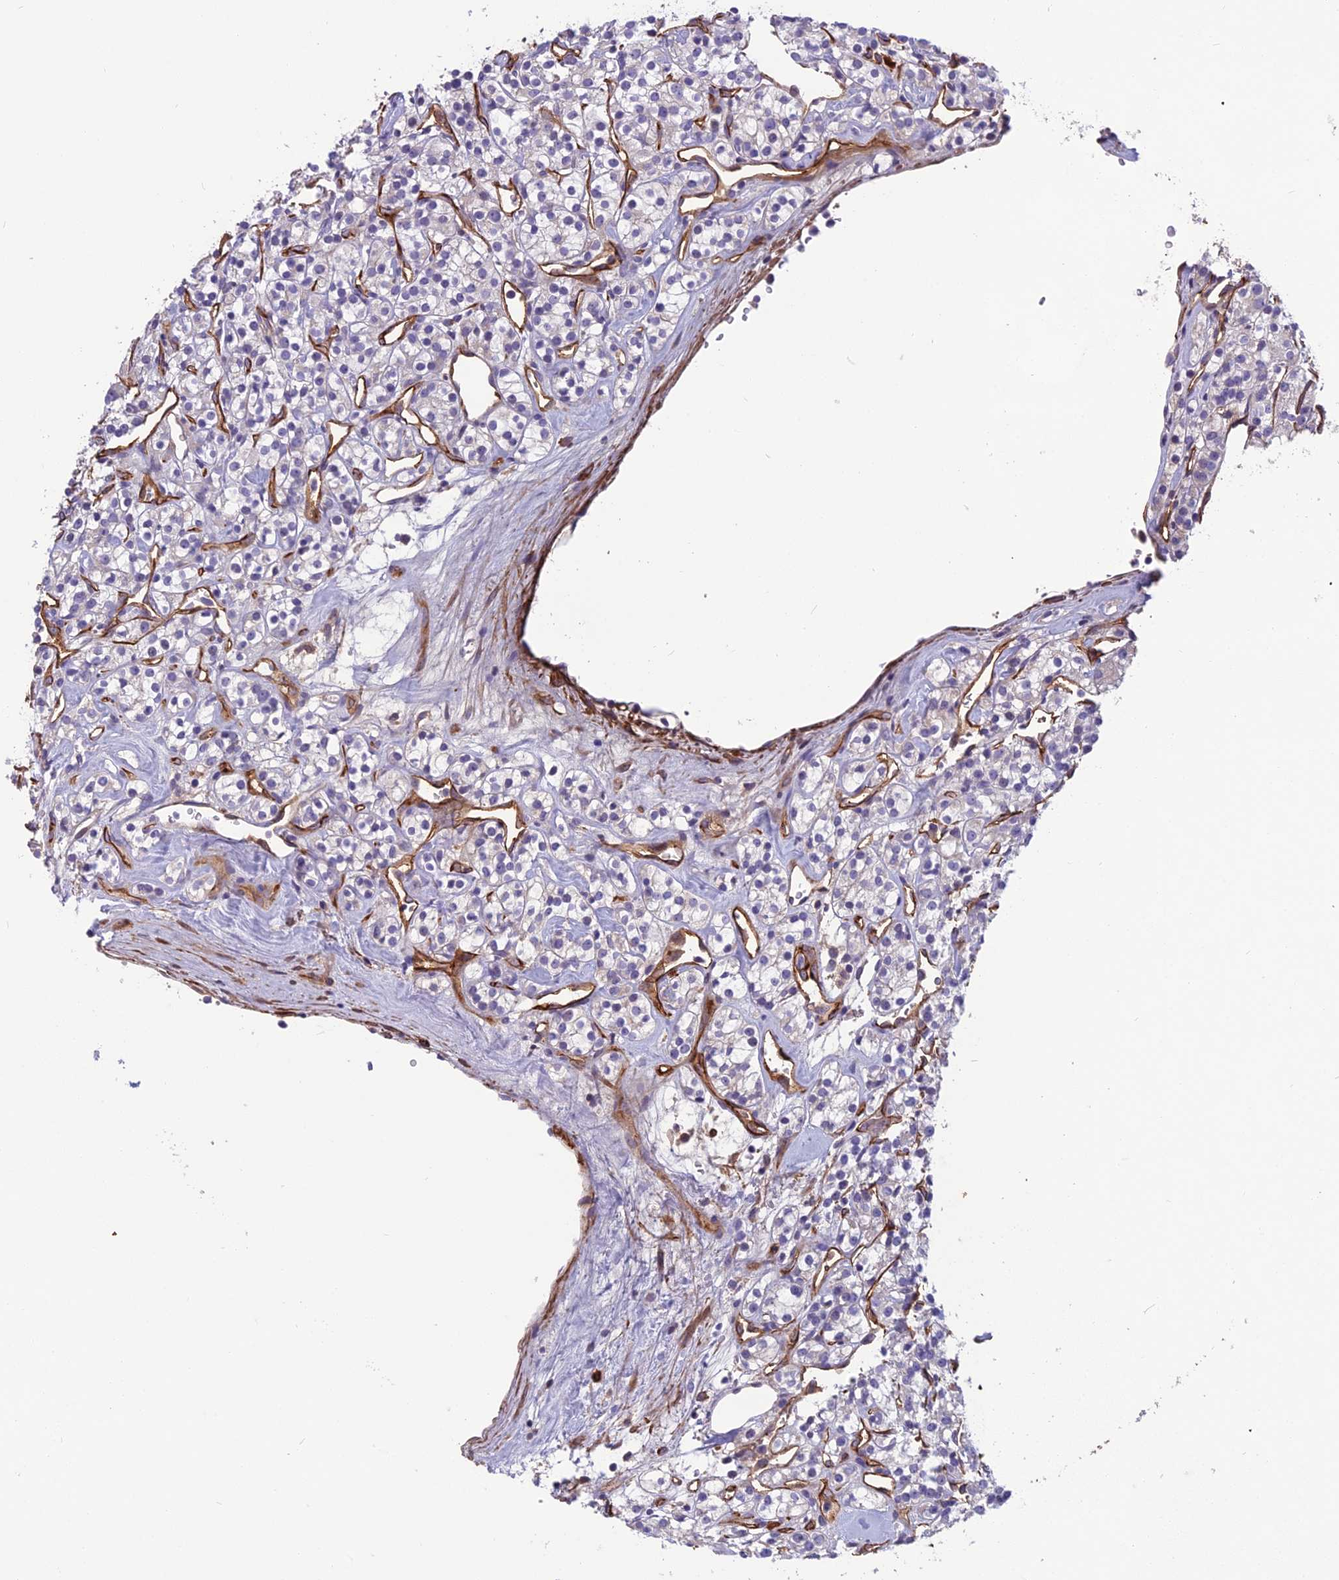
{"staining": {"intensity": "negative", "quantity": "none", "location": "none"}, "tissue": "renal cancer", "cell_type": "Tumor cells", "image_type": "cancer", "snomed": [{"axis": "morphology", "description": "Adenocarcinoma, NOS"}, {"axis": "topography", "description": "Kidney"}], "caption": "Immunohistochemistry (IHC) of human adenocarcinoma (renal) reveals no staining in tumor cells.", "gene": "TSPAN15", "patient": {"sex": "male", "age": 77}}